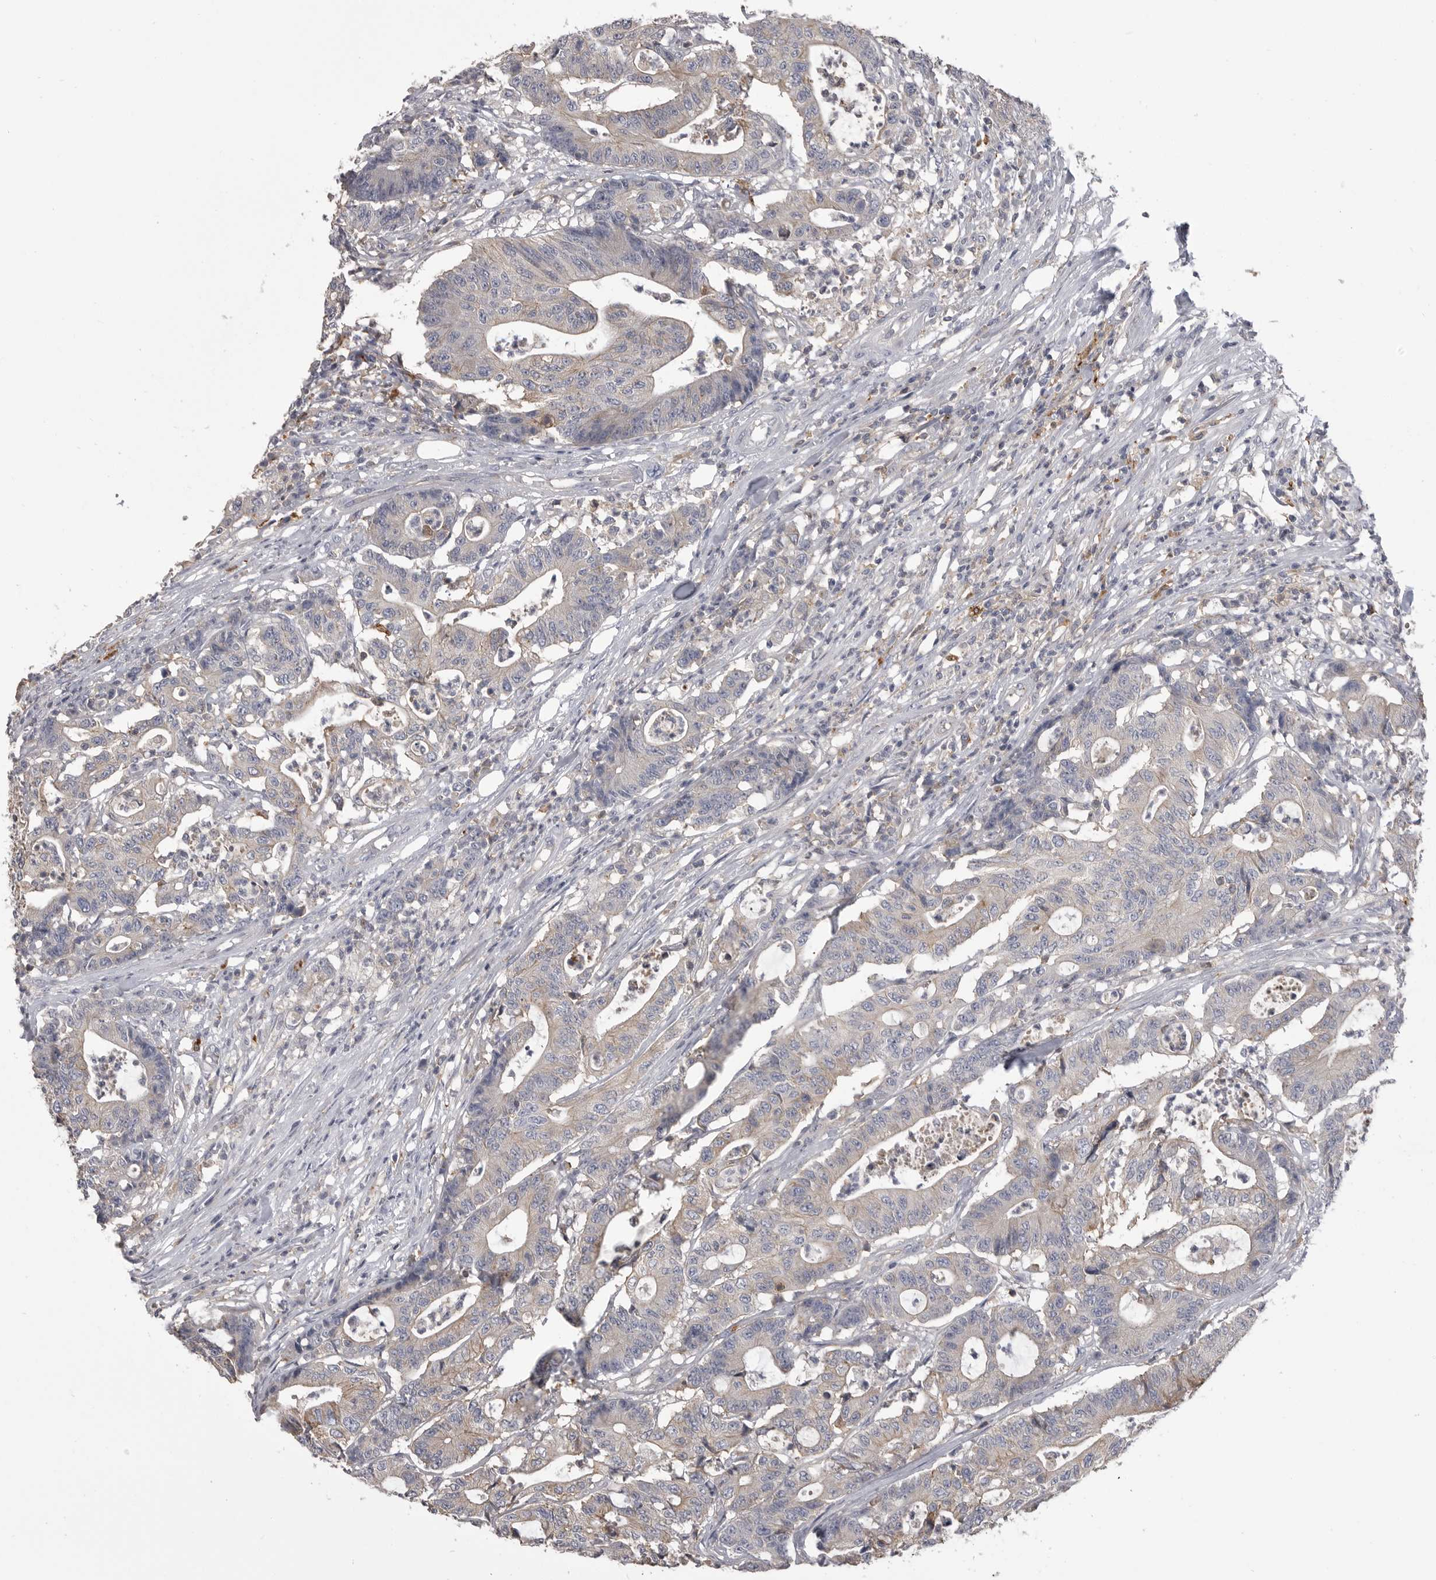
{"staining": {"intensity": "negative", "quantity": "none", "location": "none"}, "tissue": "colorectal cancer", "cell_type": "Tumor cells", "image_type": "cancer", "snomed": [{"axis": "morphology", "description": "Adenocarcinoma, NOS"}, {"axis": "topography", "description": "Colon"}], "caption": "A photomicrograph of adenocarcinoma (colorectal) stained for a protein shows no brown staining in tumor cells.", "gene": "CMTM6", "patient": {"sex": "female", "age": 84}}